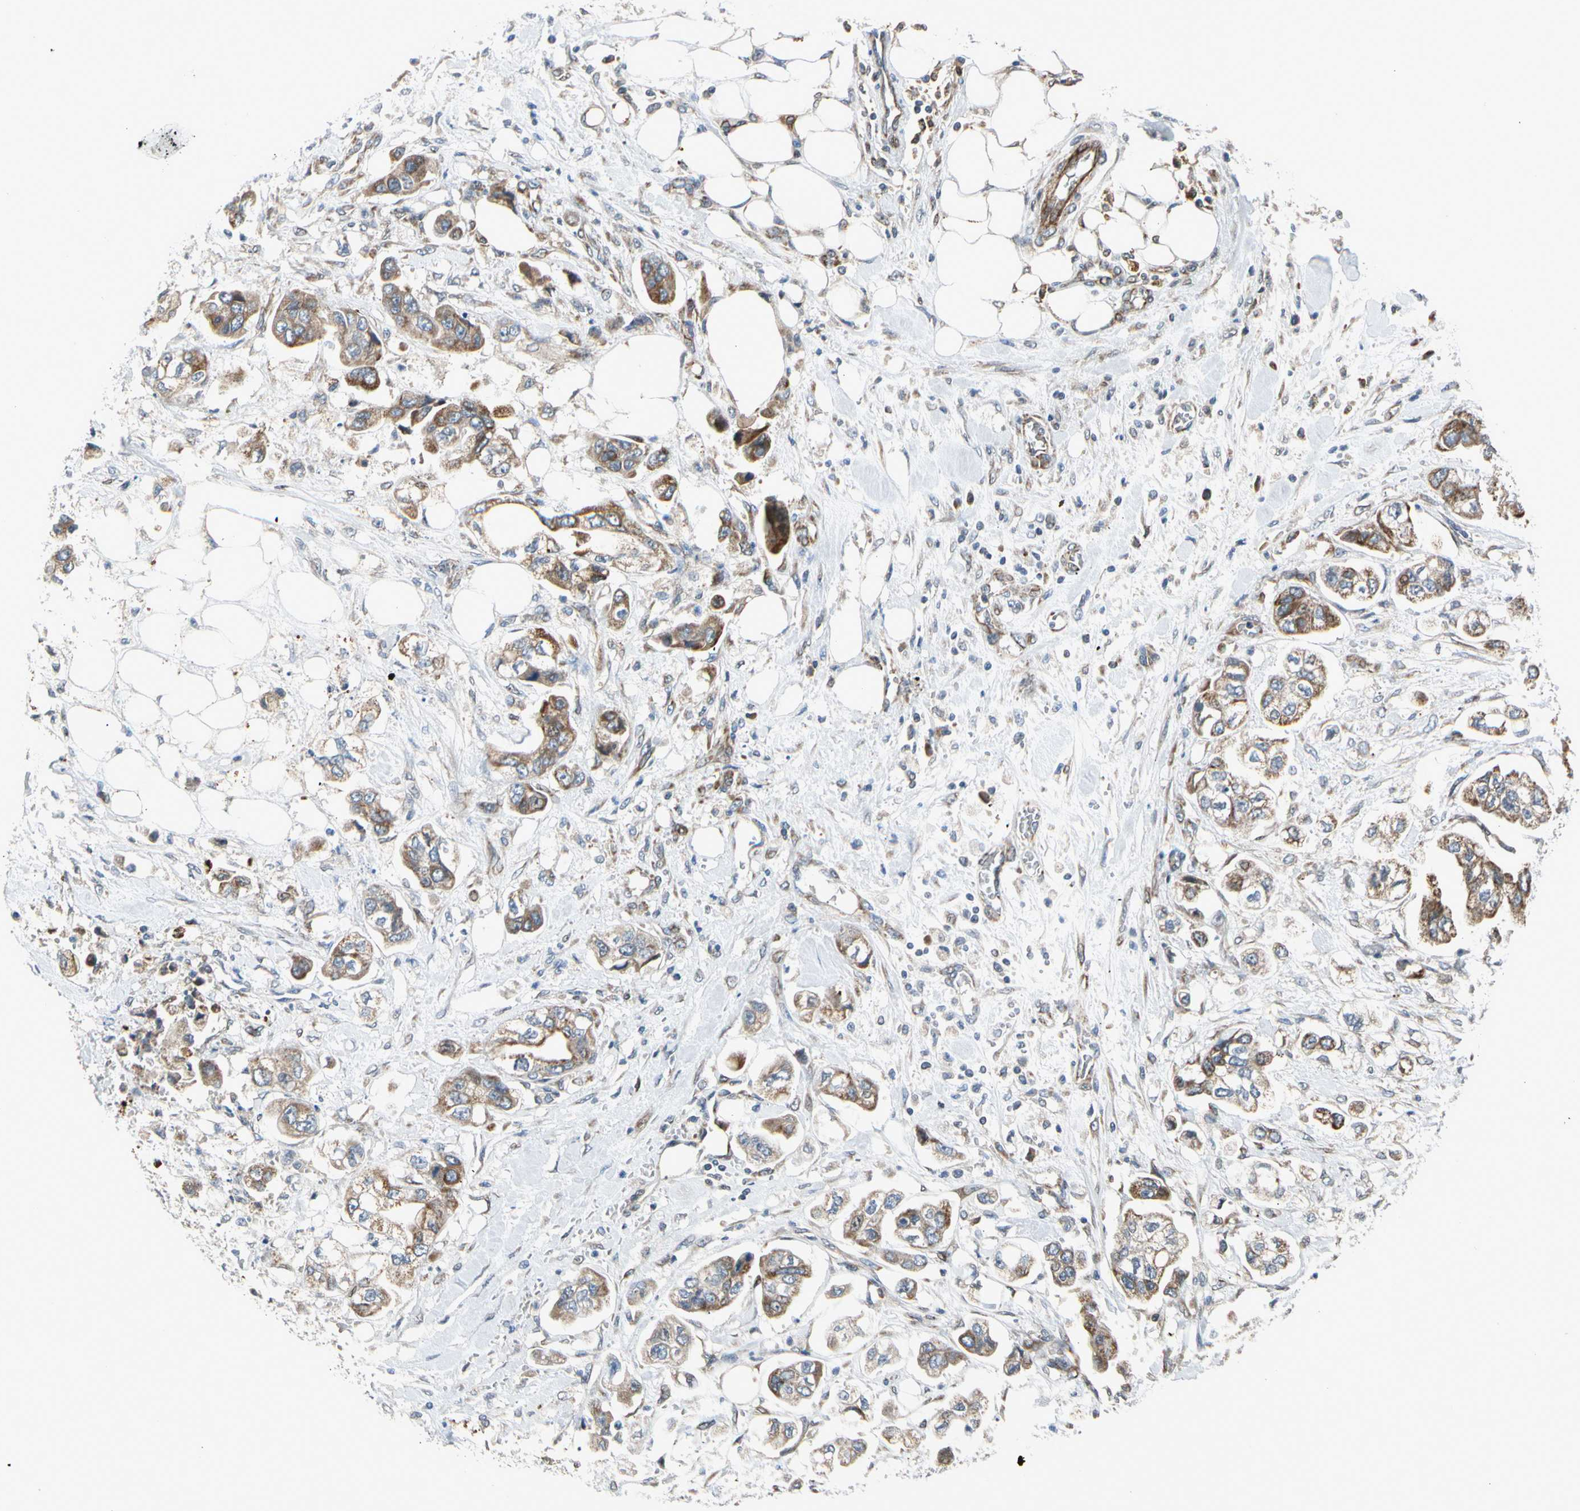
{"staining": {"intensity": "moderate", "quantity": ">75%", "location": "cytoplasmic/membranous"}, "tissue": "stomach cancer", "cell_type": "Tumor cells", "image_type": "cancer", "snomed": [{"axis": "morphology", "description": "Adenocarcinoma, NOS"}, {"axis": "topography", "description": "Stomach"}], "caption": "This histopathology image reveals IHC staining of human stomach cancer (adenocarcinoma), with medium moderate cytoplasmic/membranous staining in about >75% of tumor cells.", "gene": "NPHP3", "patient": {"sex": "male", "age": 62}}